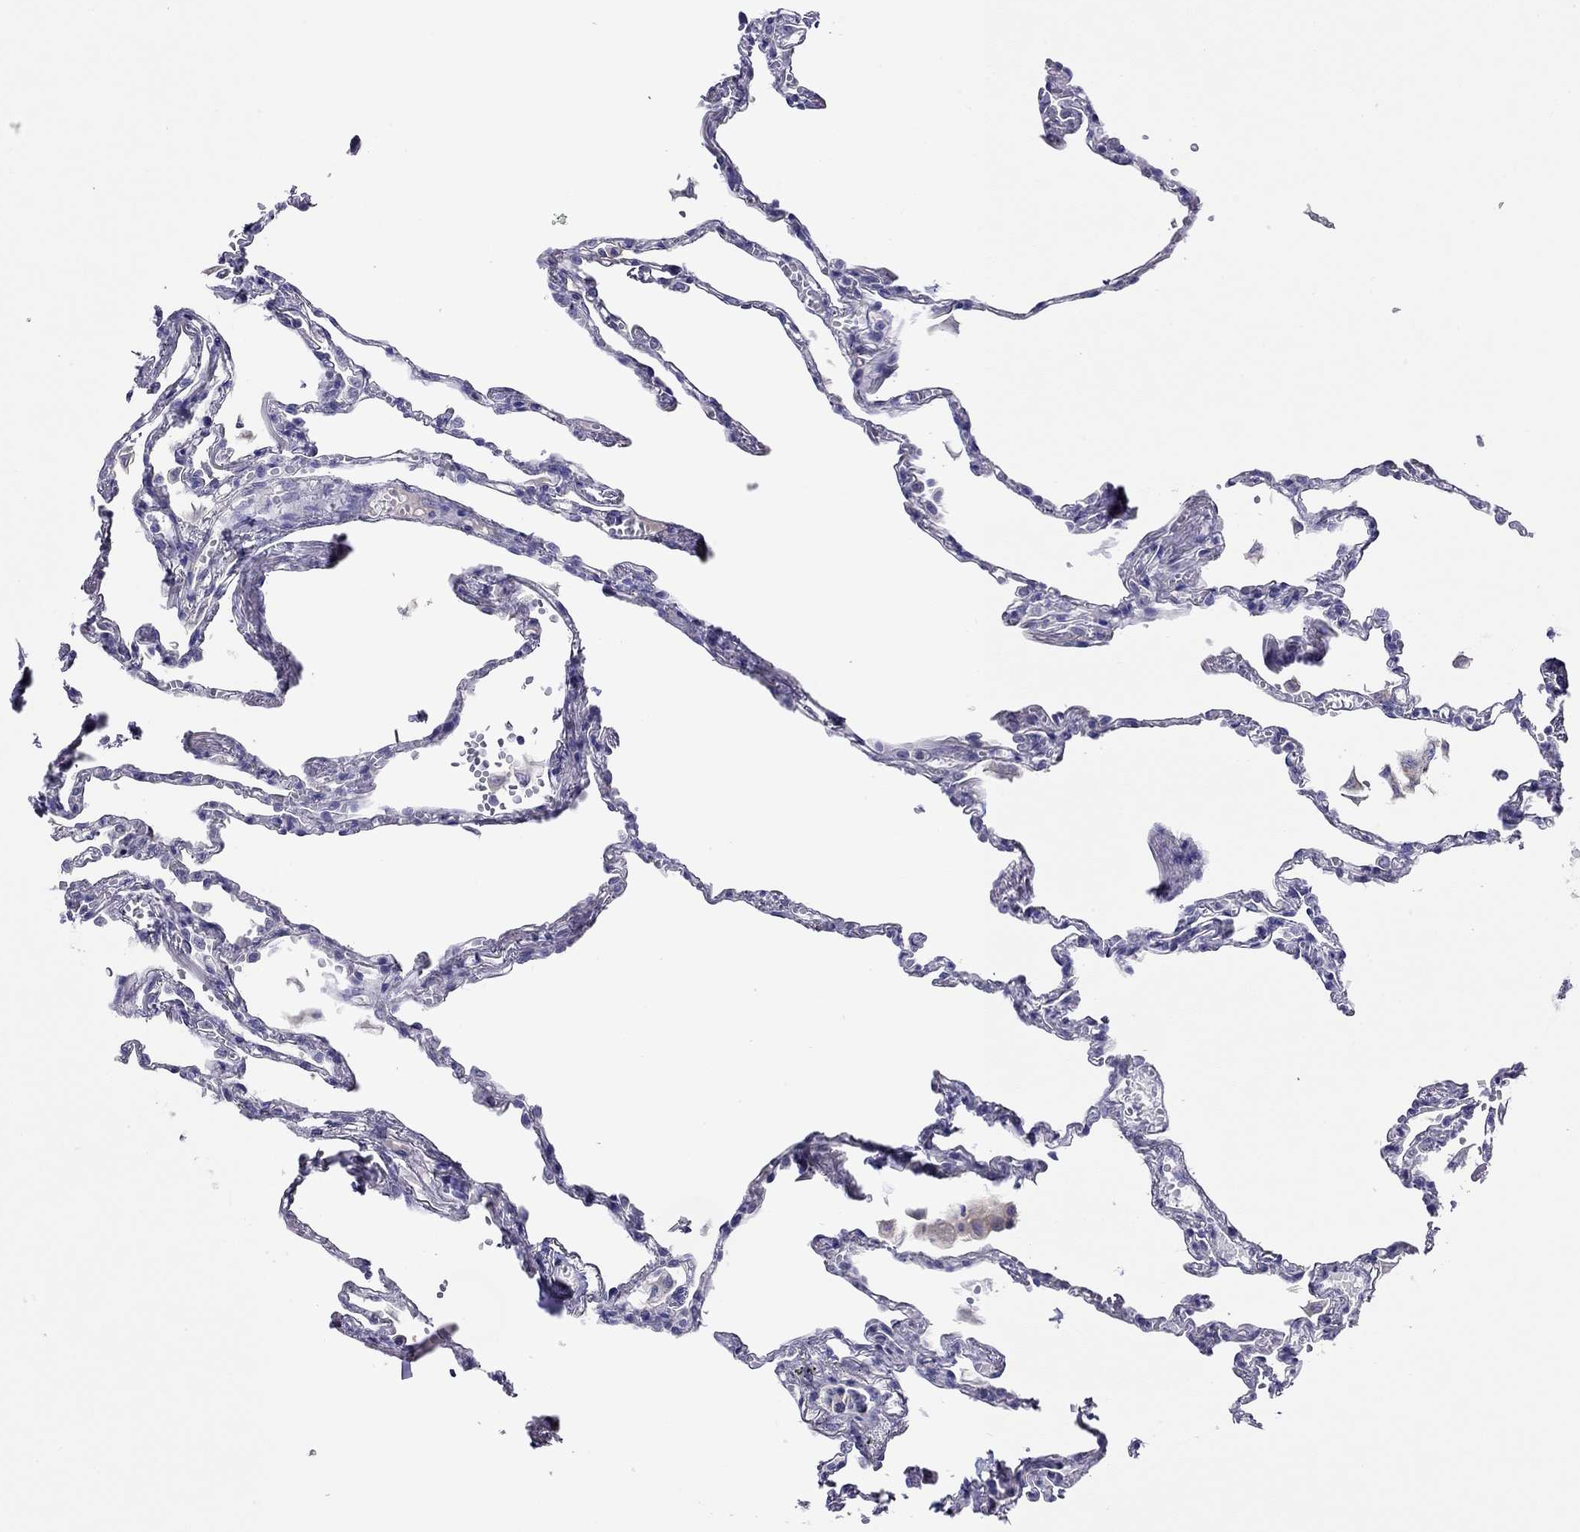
{"staining": {"intensity": "negative", "quantity": "none", "location": "none"}, "tissue": "lung", "cell_type": "Alveolar cells", "image_type": "normal", "snomed": [{"axis": "morphology", "description": "Normal tissue, NOS"}, {"axis": "topography", "description": "Lung"}], "caption": "DAB (3,3'-diaminobenzidine) immunohistochemical staining of unremarkable lung shows no significant expression in alveolar cells.", "gene": "CAPNS2", "patient": {"sex": "male", "age": 78}}